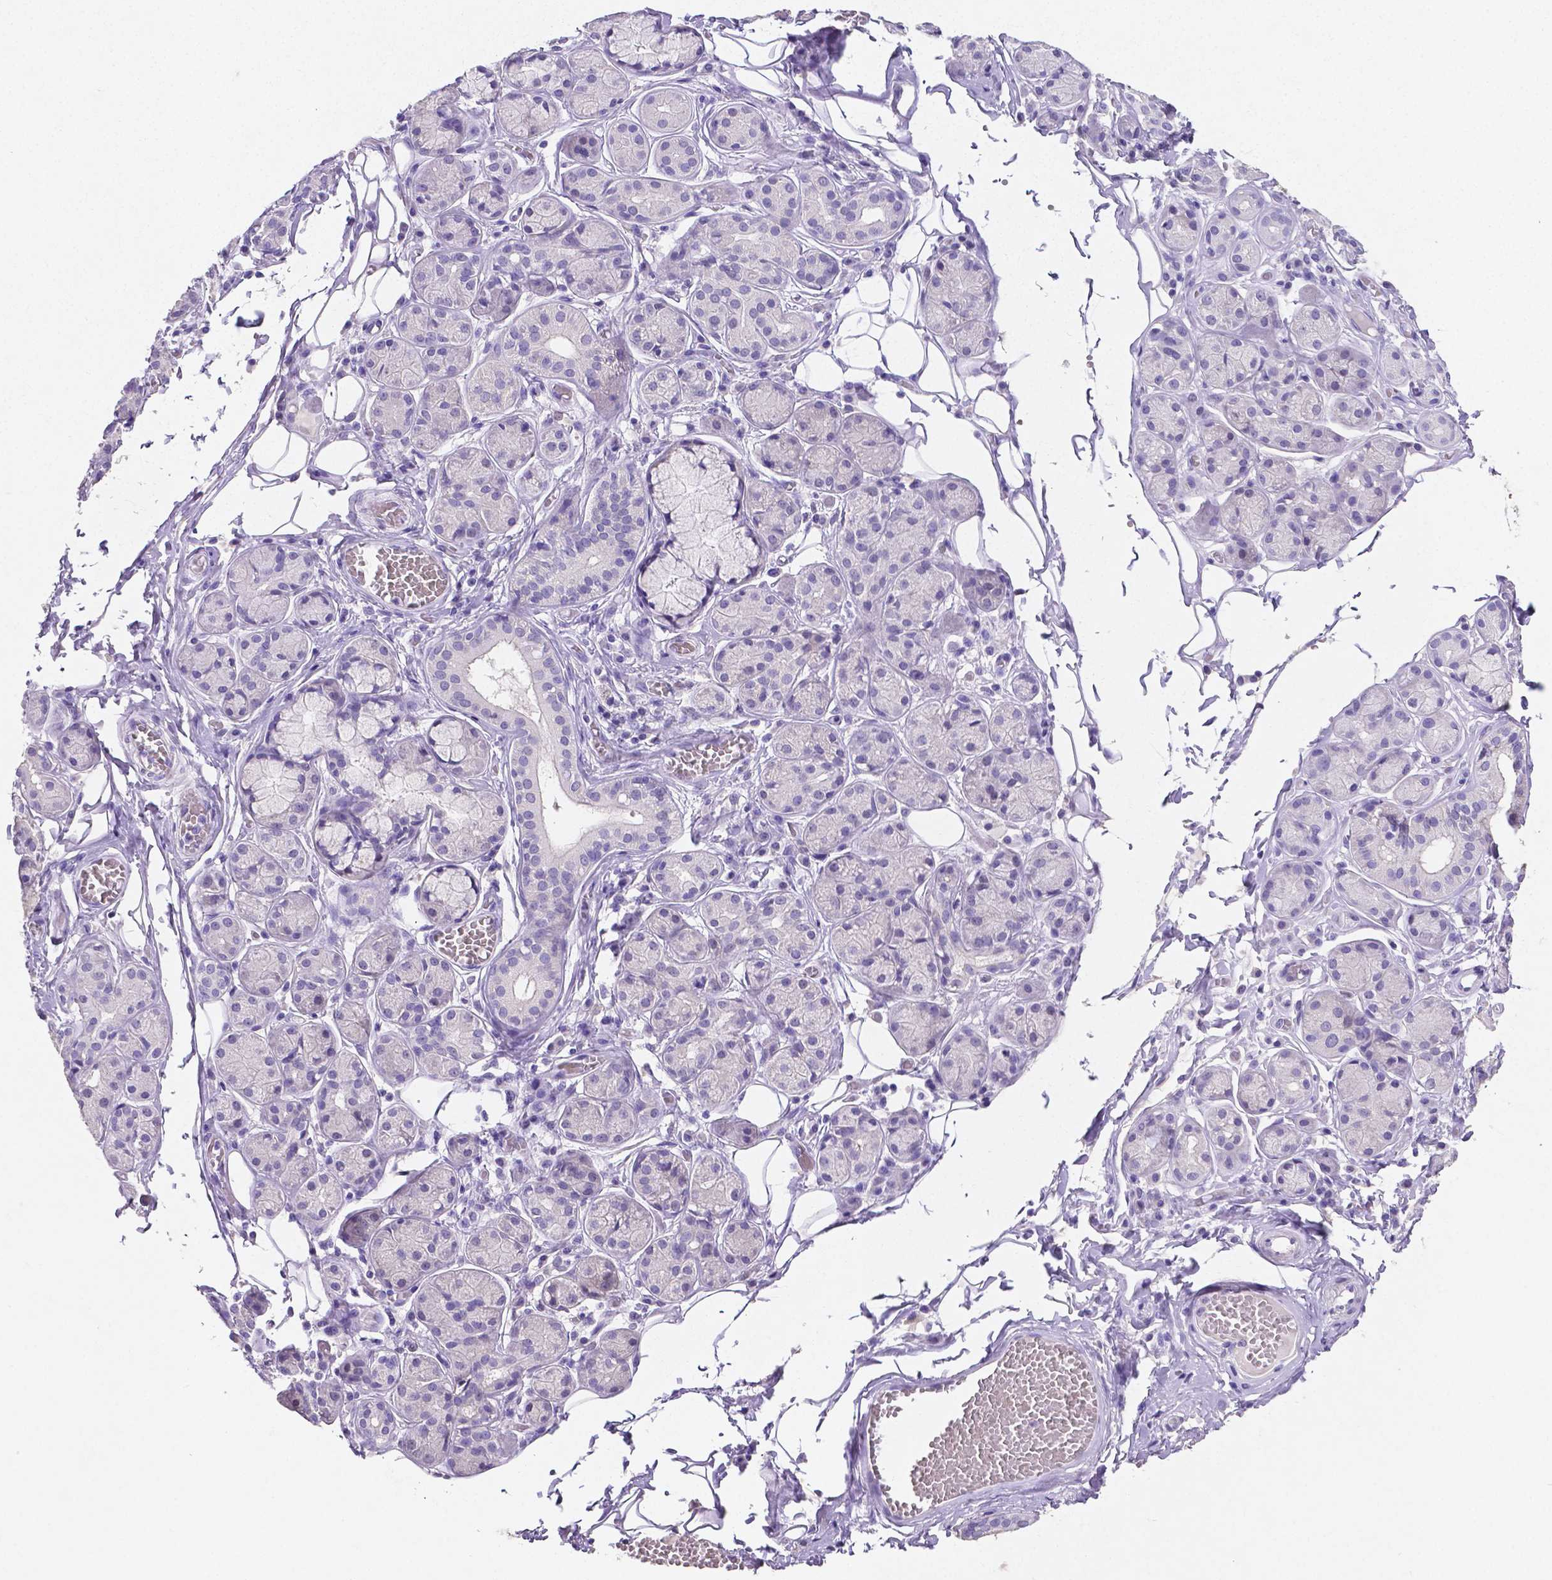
{"staining": {"intensity": "negative", "quantity": "none", "location": "none"}, "tissue": "salivary gland", "cell_type": "Glandular cells", "image_type": "normal", "snomed": [{"axis": "morphology", "description": "Normal tissue, NOS"}, {"axis": "topography", "description": "Salivary gland"}, {"axis": "topography", "description": "Peripheral nerve tissue"}], "caption": "Salivary gland stained for a protein using immunohistochemistry demonstrates no expression glandular cells.", "gene": "SATB2", "patient": {"sex": "male", "age": 71}}